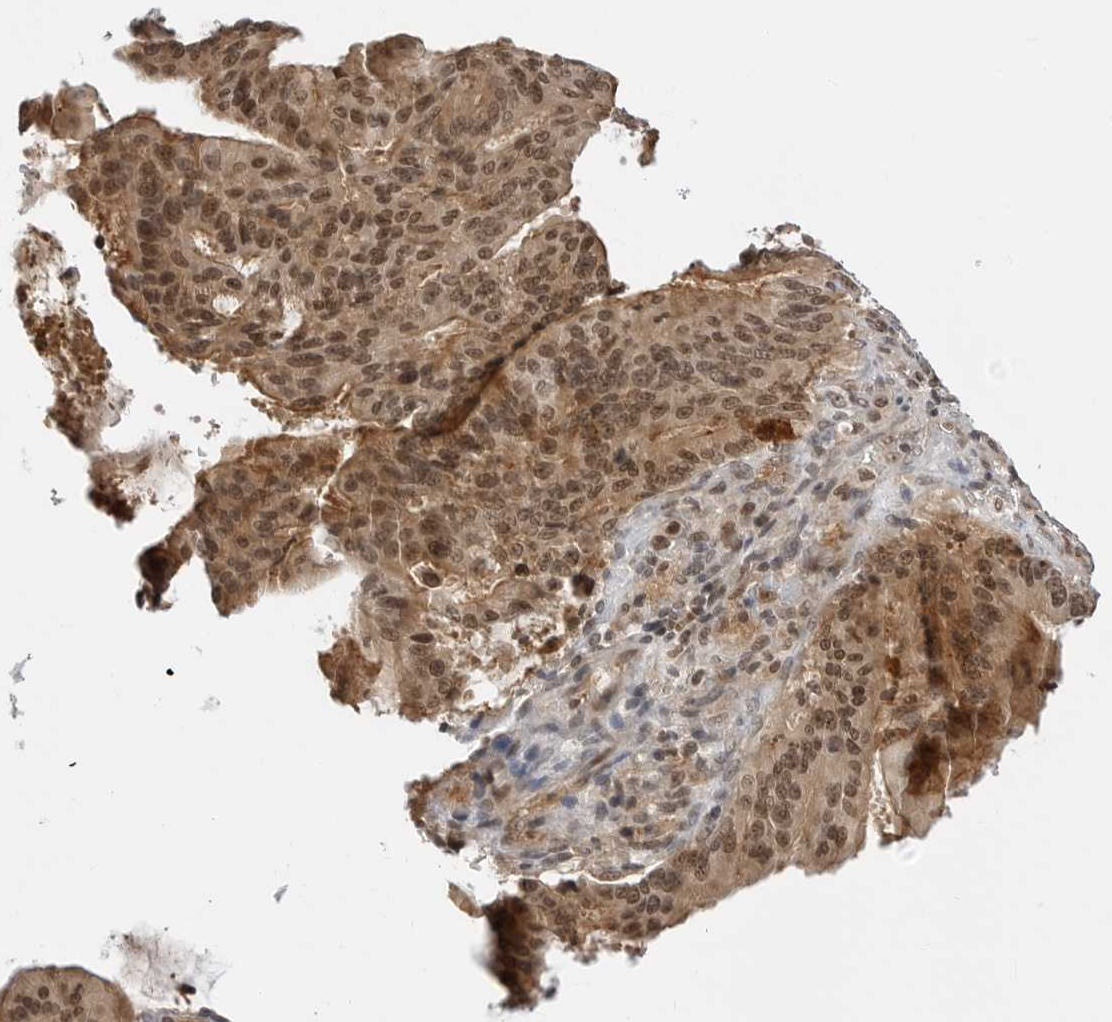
{"staining": {"intensity": "moderate", "quantity": ">75%", "location": "cytoplasmic/membranous,nuclear"}, "tissue": "liver cancer", "cell_type": "Tumor cells", "image_type": "cancer", "snomed": [{"axis": "morphology", "description": "Normal tissue, NOS"}, {"axis": "morphology", "description": "Cholangiocarcinoma"}, {"axis": "topography", "description": "Liver"}, {"axis": "topography", "description": "Peripheral nerve tissue"}], "caption": "Protein staining reveals moderate cytoplasmic/membranous and nuclear expression in about >75% of tumor cells in liver cancer.", "gene": "C8orf33", "patient": {"sex": "female", "age": 73}}